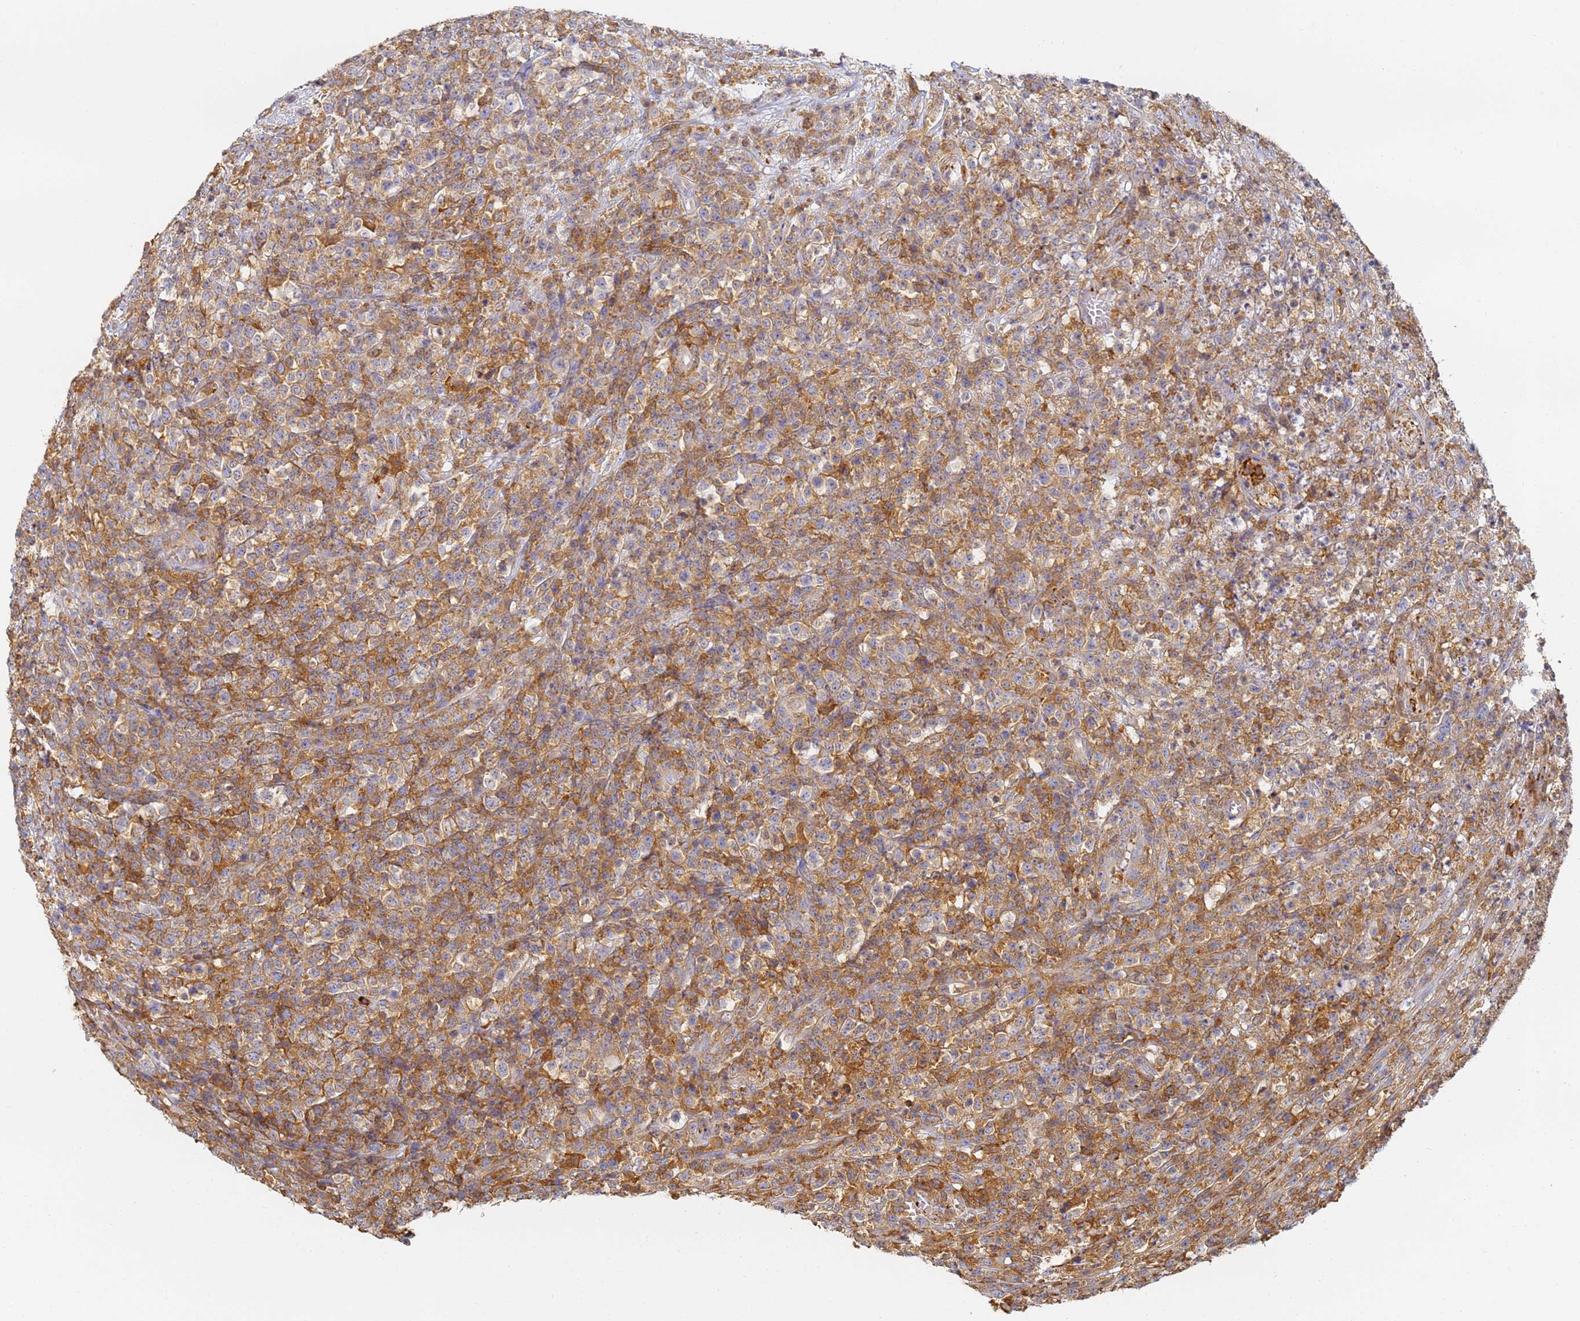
{"staining": {"intensity": "moderate", "quantity": ">75%", "location": "cytoplasmic/membranous"}, "tissue": "lymphoma", "cell_type": "Tumor cells", "image_type": "cancer", "snomed": [{"axis": "morphology", "description": "Malignant lymphoma, non-Hodgkin's type, High grade"}, {"axis": "topography", "description": "Colon"}], "caption": "Immunohistochemical staining of lymphoma displays moderate cytoplasmic/membranous protein expression in about >75% of tumor cells.", "gene": "BIN2", "patient": {"sex": "female", "age": 53}}